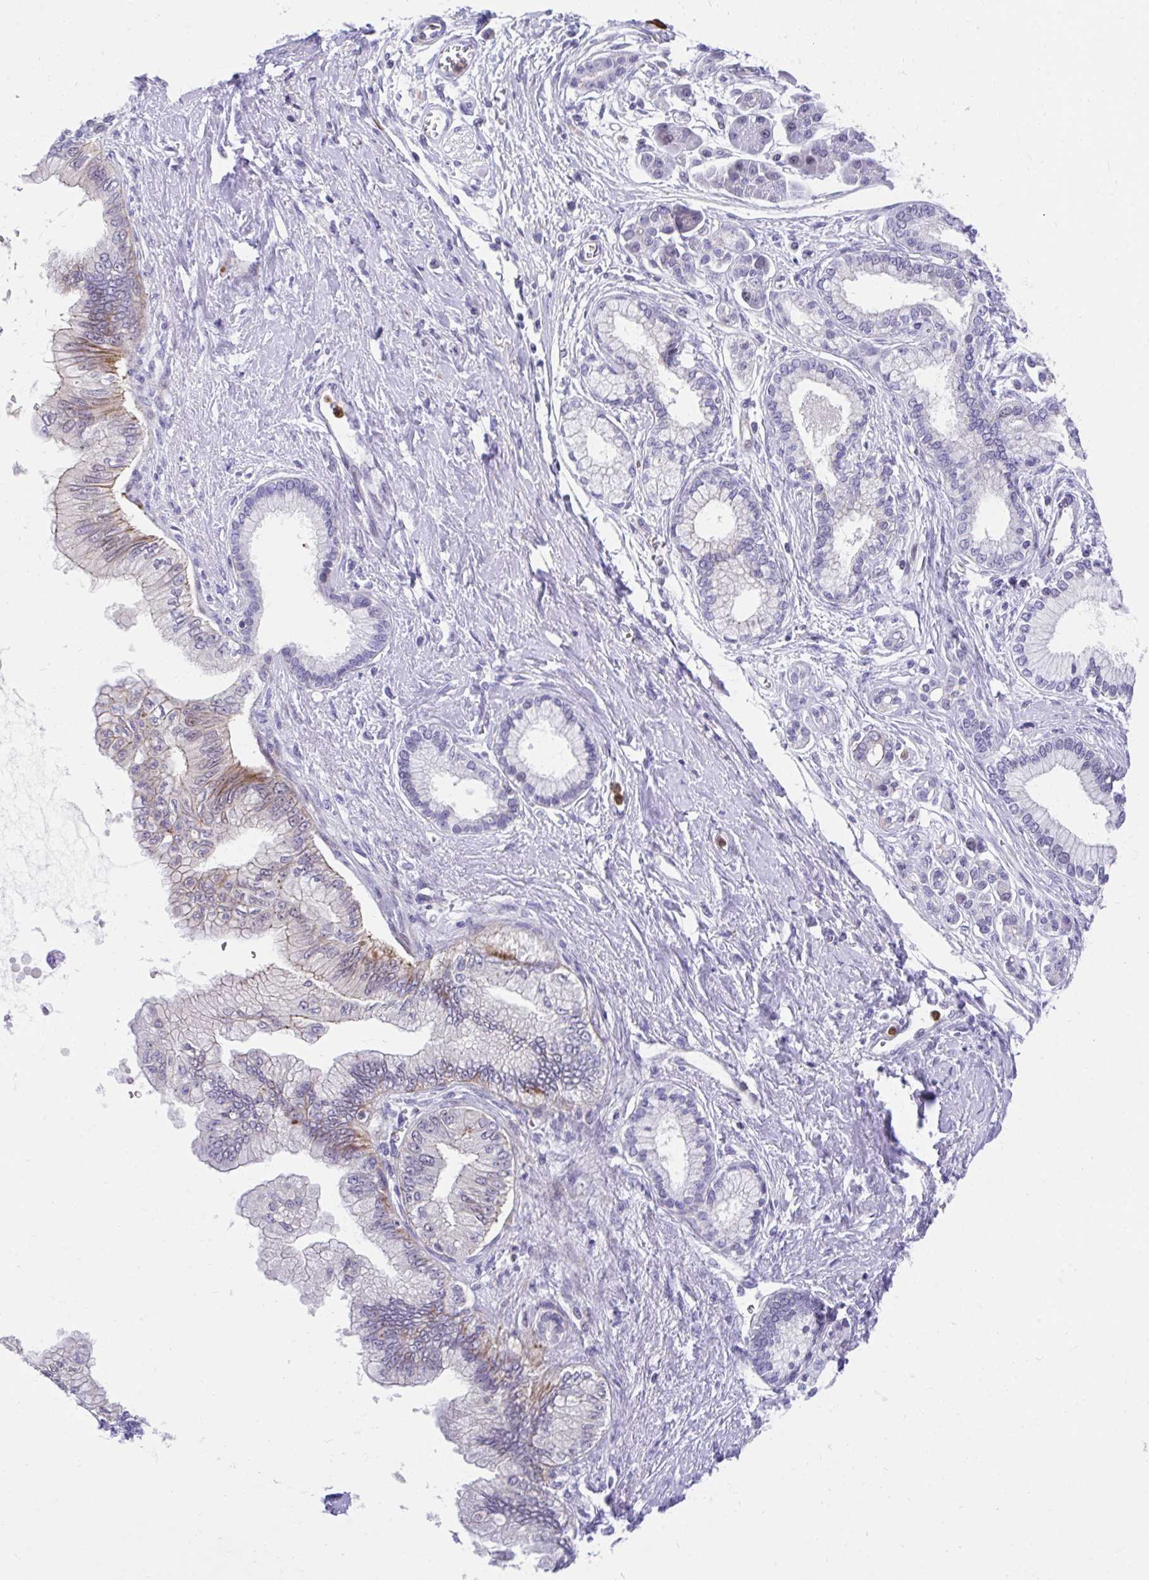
{"staining": {"intensity": "weak", "quantity": "<25%", "location": "cytoplasmic/membranous"}, "tissue": "pancreatic cancer", "cell_type": "Tumor cells", "image_type": "cancer", "snomed": [{"axis": "morphology", "description": "Adenocarcinoma, NOS"}, {"axis": "topography", "description": "Pancreas"}], "caption": "Pancreatic cancer was stained to show a protein in brown. There is no significant staining in tumor cells.", "gene": "CSTB", "patient": {"sex": "female", "age": 77}}